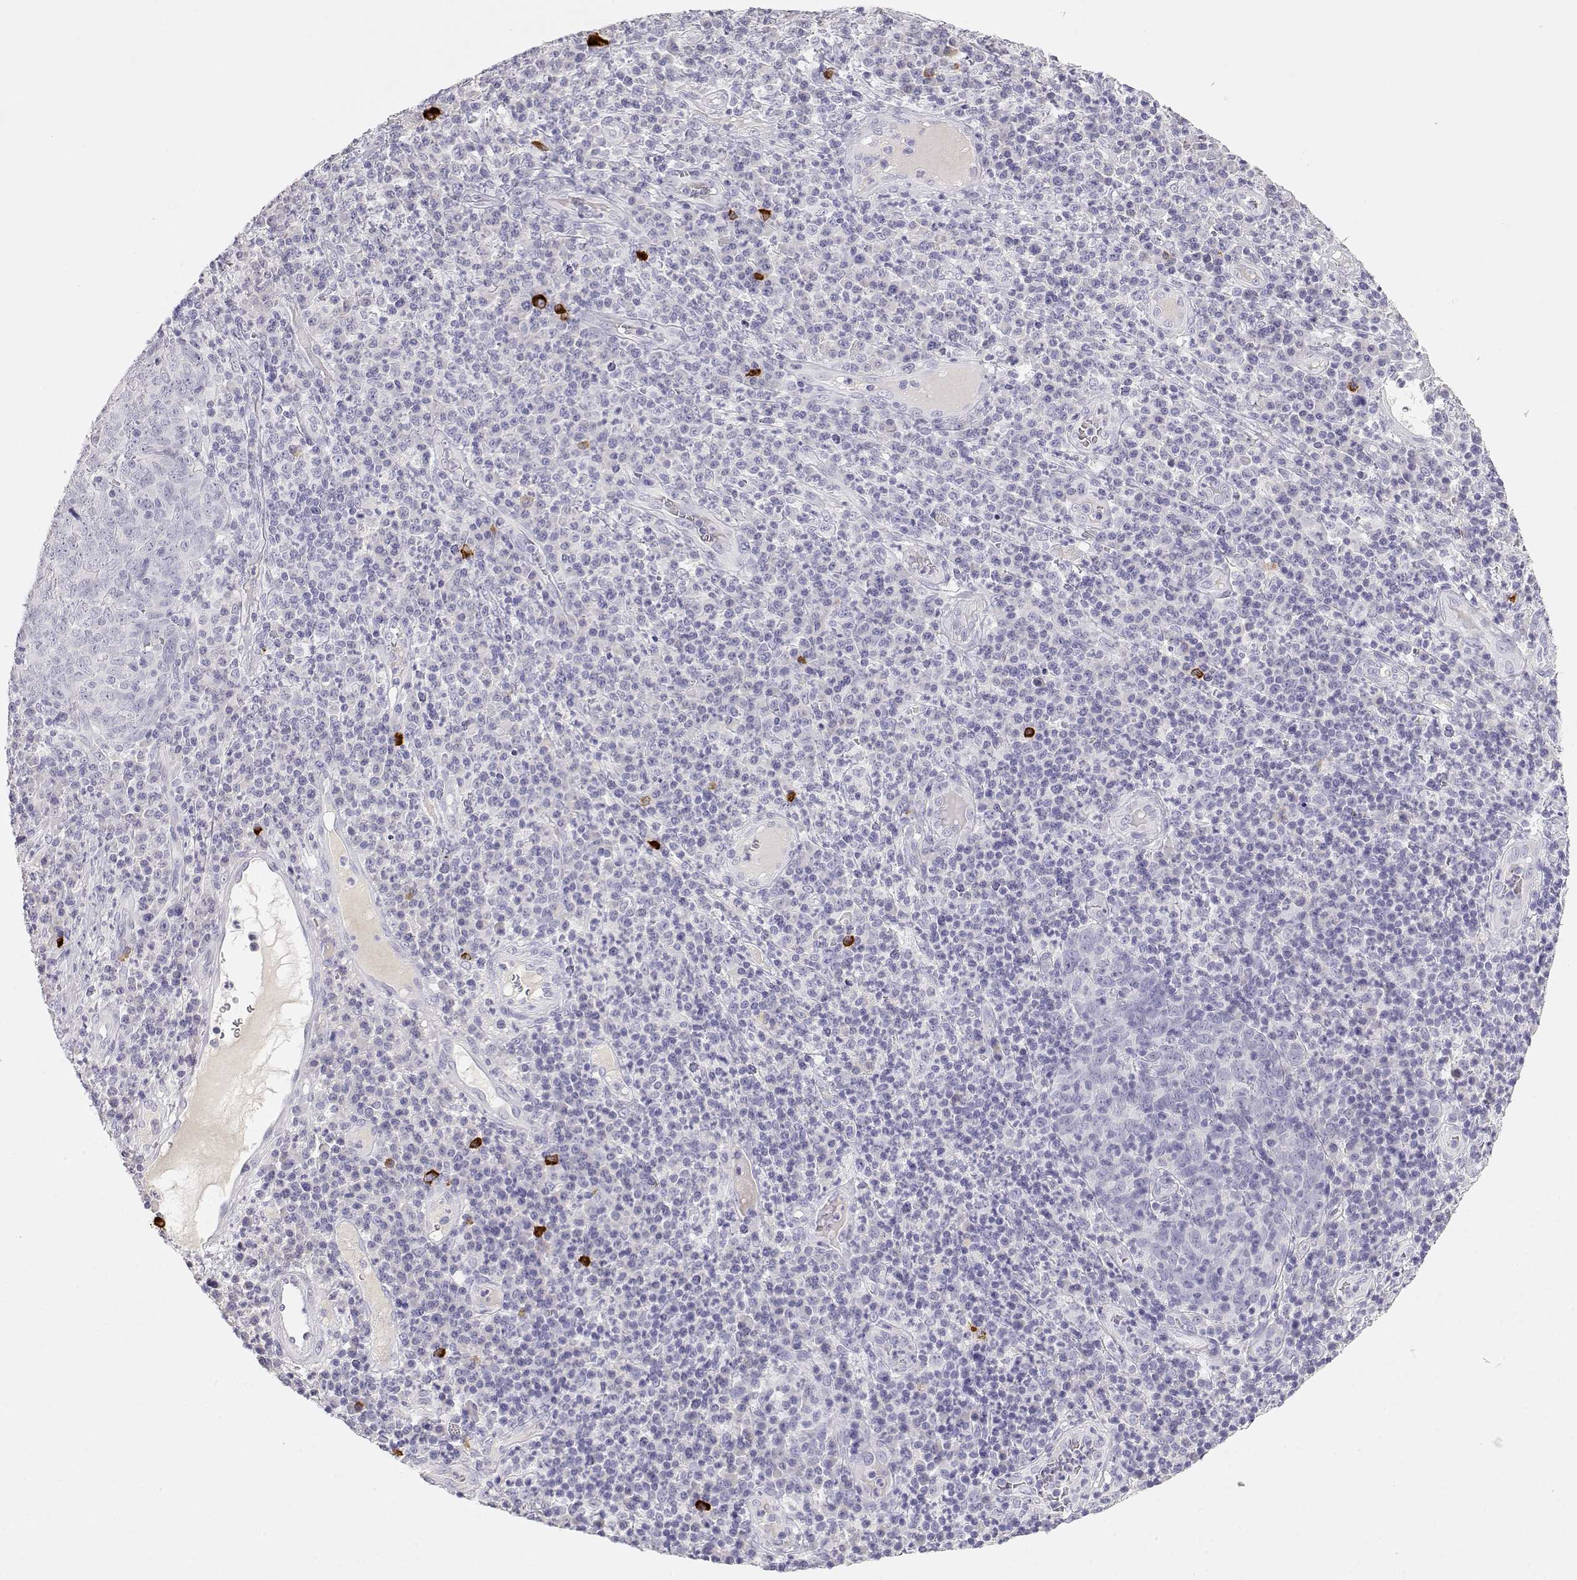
{"staining": {"intensity": "negative", "quantity": "none", "location": "none"}, "tissue": "skin cancer", "cell_type": "Tumor cells", "image_type": "cancer", "snomed": [{"axis": "morphology", "description": "Squamous cell carcinoma, NOS"}, {"axis": "topography", "description": "Skin"}, {"axis": "topography", "description": "Anal"}], "caption": "This is a image of immunohistochemistry (IHC) staining of skin cancer, which shows no staining in tumor cells.", "gene": "GPR174", "patient": {"sex": "female", "age": 51}}